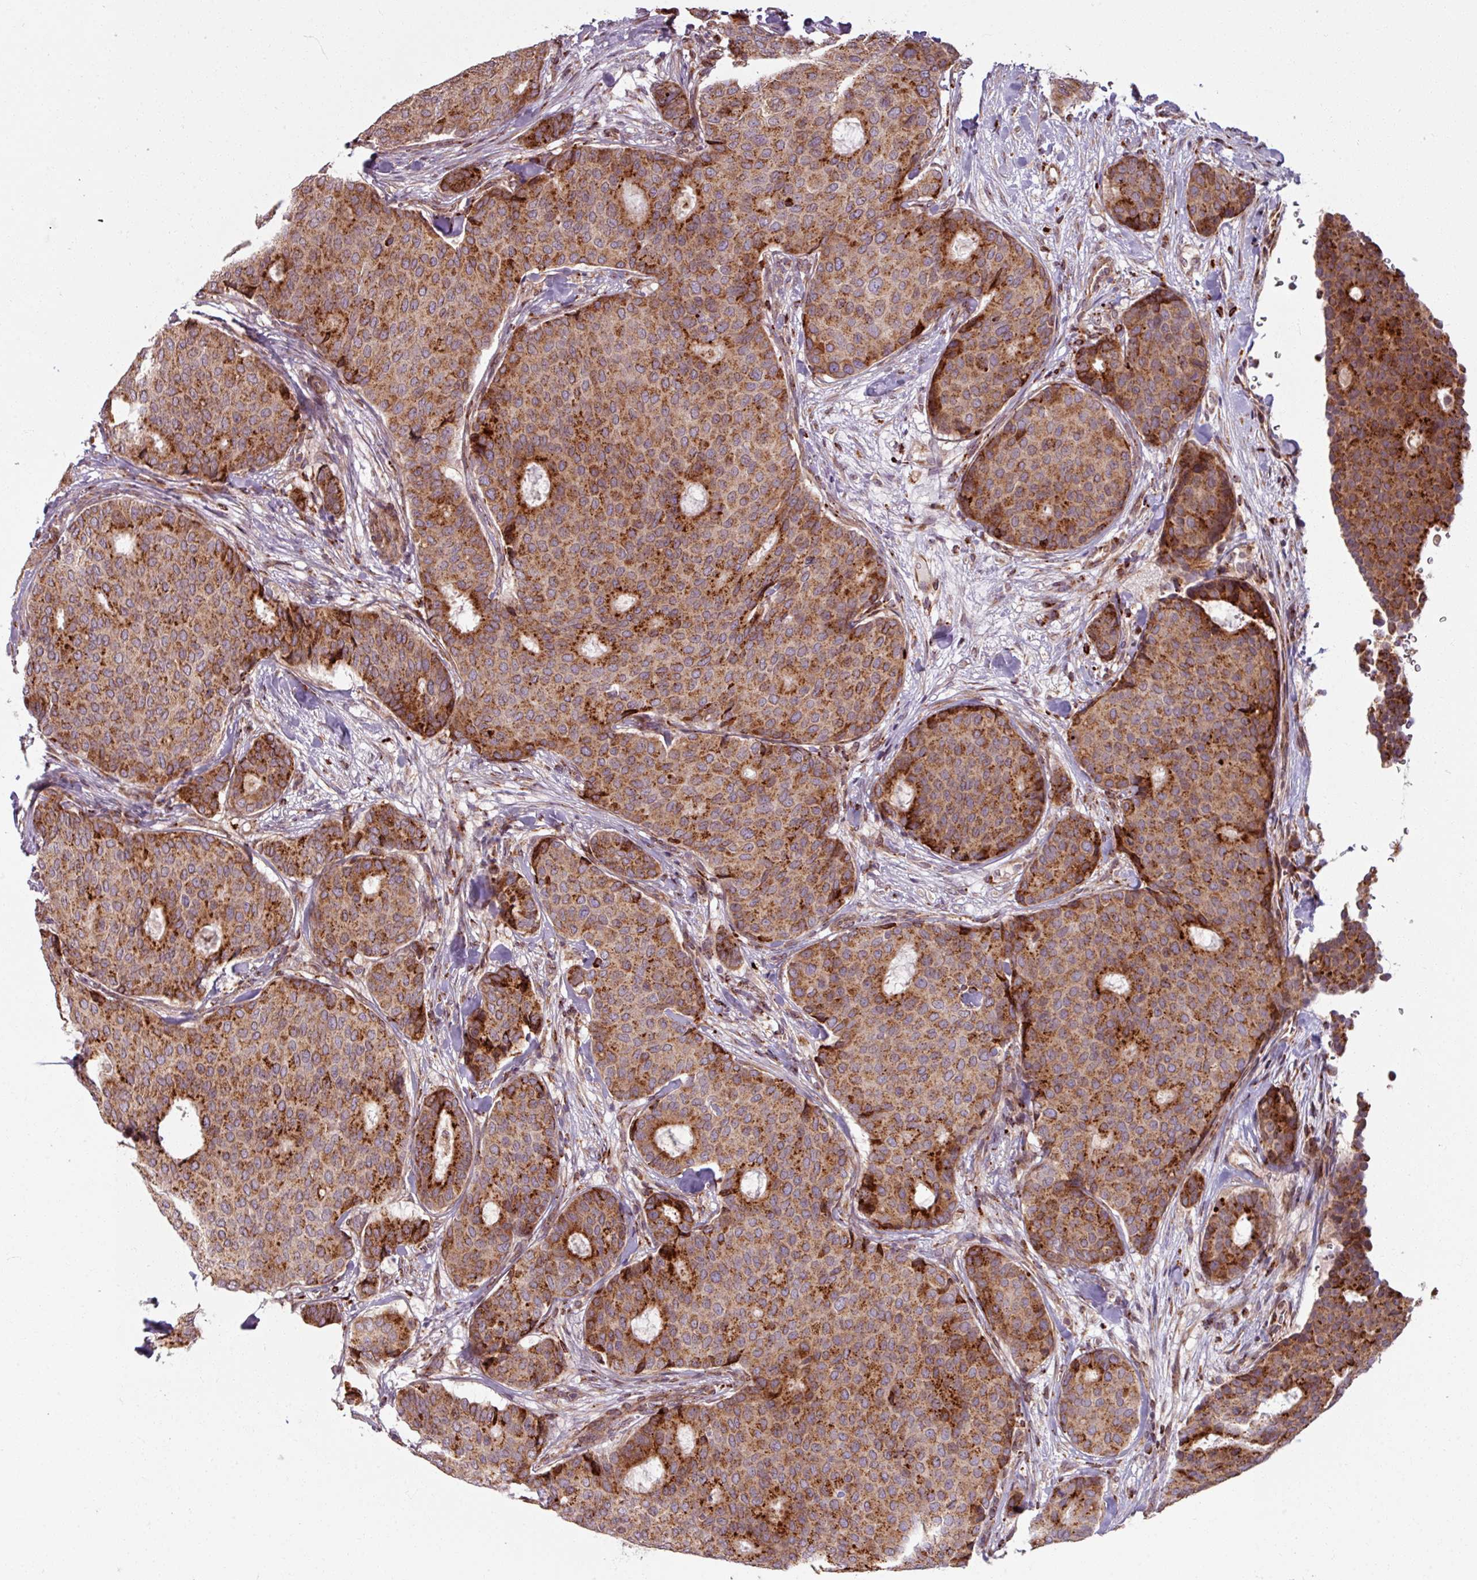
{"staining": {"intensity": "strong", "quantity": "25%-75%", "location": "cytoplasmic/membranous"}, "tissue": "breast cancer", "cell_type": "Tumor cells", "image_type": "cancer", "snomed": [{"axis": "morphology", "description": "Duct carcinoma"}, {"axis": "topography", "description": "Breast"}], "caption": "Immunohistochemical staining of human breast invasive ductal carcinoma shows strong cytoplasmic/membranous protein positivity in approximately 25%-75% of tumor cells.", "gene": "MAGT1", "patient": {"sex": "female", "age": 75}}